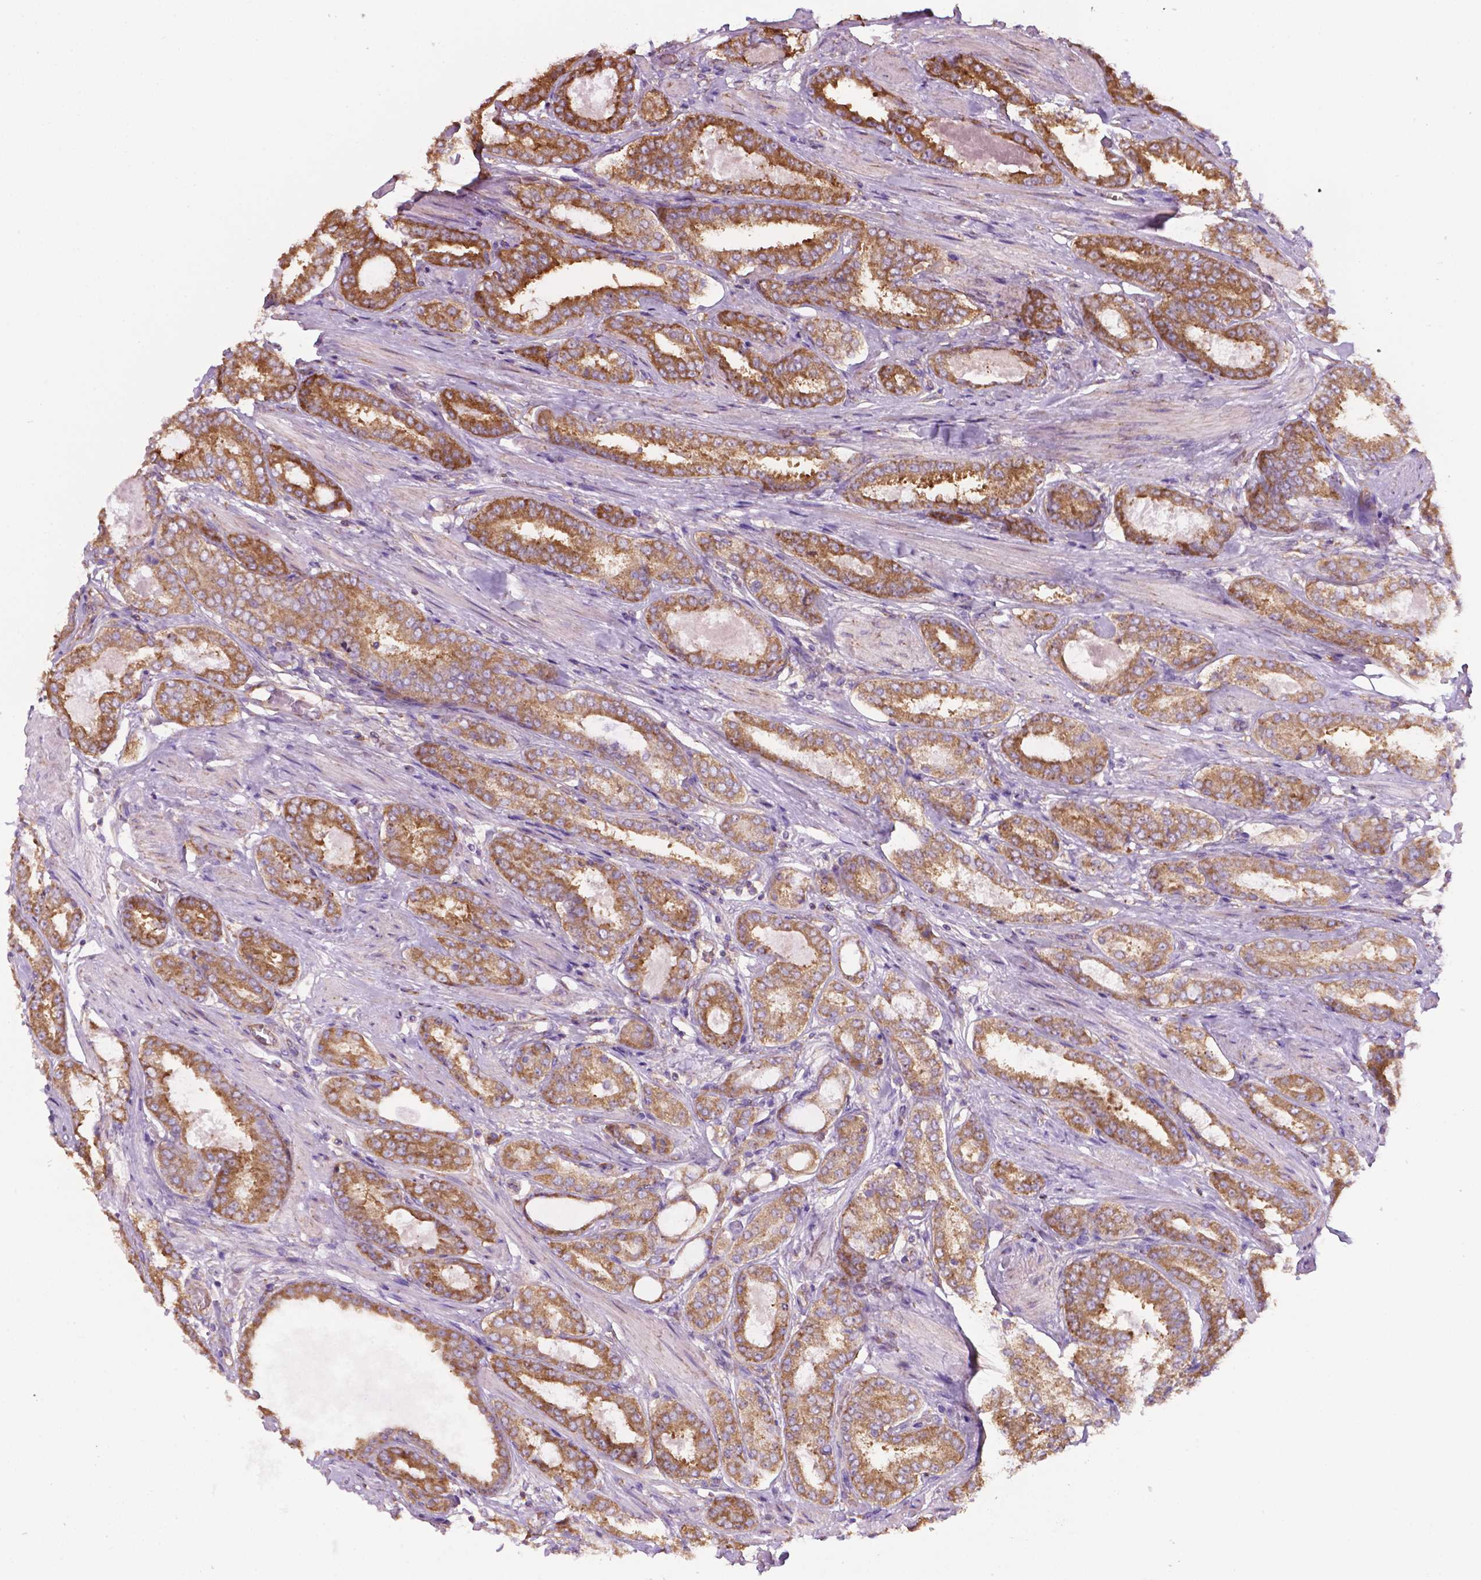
{"staining": {"intensity": "moderate", "quantity": ">75%", "location": "cytoplasmic/membranous"}, "tissue": "prostate cancer", "cell_type": "Tumor cells", "image_type": "cancer", "snomed": [{"axis": "morphology", "description": "Adenocarcinoma, High grade"}, {"axis": "topography", "description": "Prostate"}], "caption": "Brown immunohistochemical staining in human prostate cancer displays moderate cytoplasmic/membranous staining in about >75% of tumor cells.", "gene": "RPL29", "patient": {"sex": "male", "age": 63}}